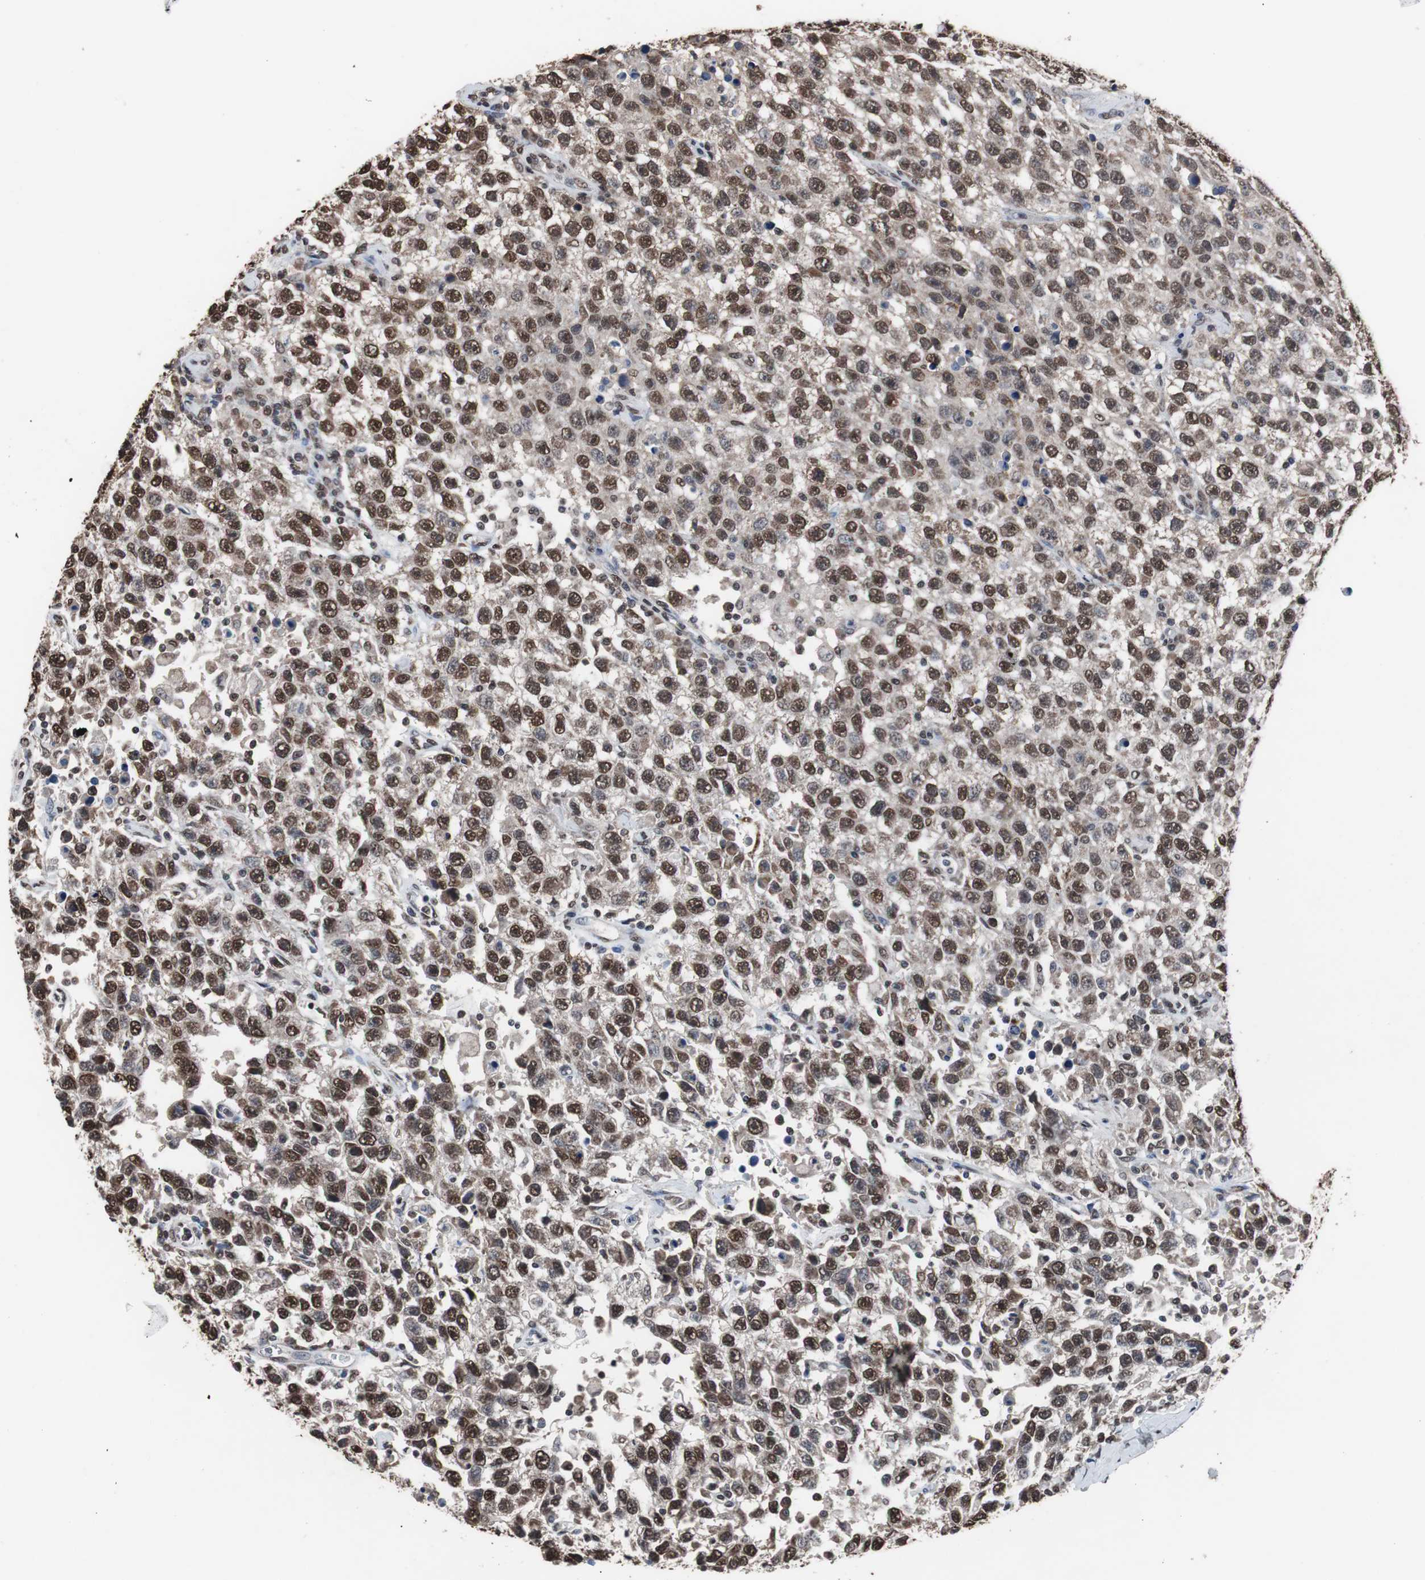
{"staining": {"intensity": "moderate", "quantity": ">75%", "location": "nuclear"}, "tissue": "testis cancer", "cell_type": "Tumor cells", "image_type": "cancer", "snomed": [{"axis": "morphology", "description": "Seminoma, NOS"}, {"axis": "topography", "description": "Testis"}], "caption": "Testis cancer (seminoma) stained with a protein marker demonstrates moderate staining in tumor cells.", "gene": "MED27", "patient": {"sex": "male", "age": 41}}